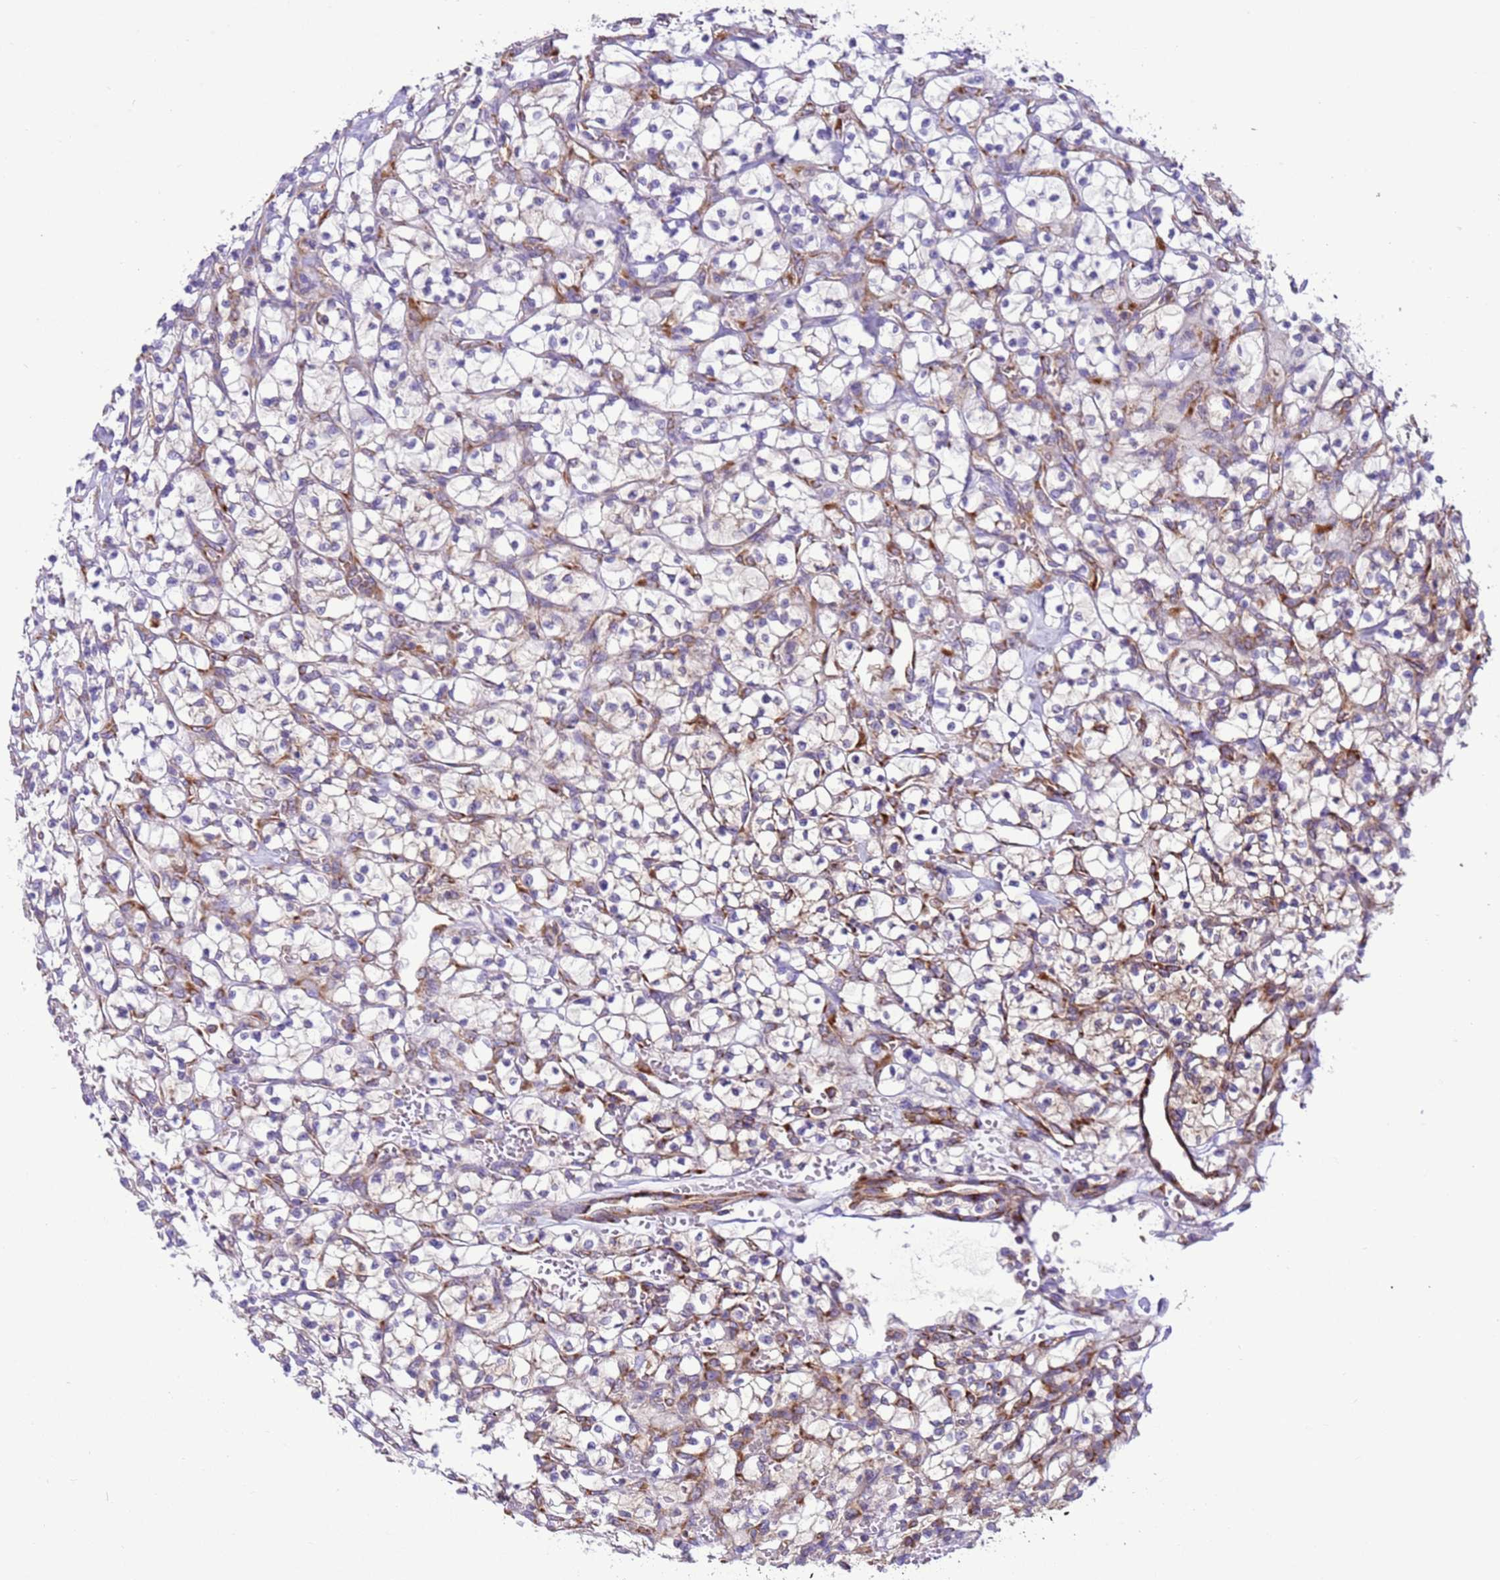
{"staining": {"intensity": "negative", "quantity": "none", "location": "none"}, "tissue": "renal cancer", "cell_type": "Tumor cells", "image_type": "cancer", "snomed": [{"axis": "morphology", "description": "Adenocarcinoma, NOS"}, {"axis": "topography", "description": "Kidney"}], "caption": "Adenocarcinoma (renal) was stained to show a protein in brown. There is no significant staining in tumor cells.", "gene": "VARS1", "patient": {"sex": "female", "age": 64}}